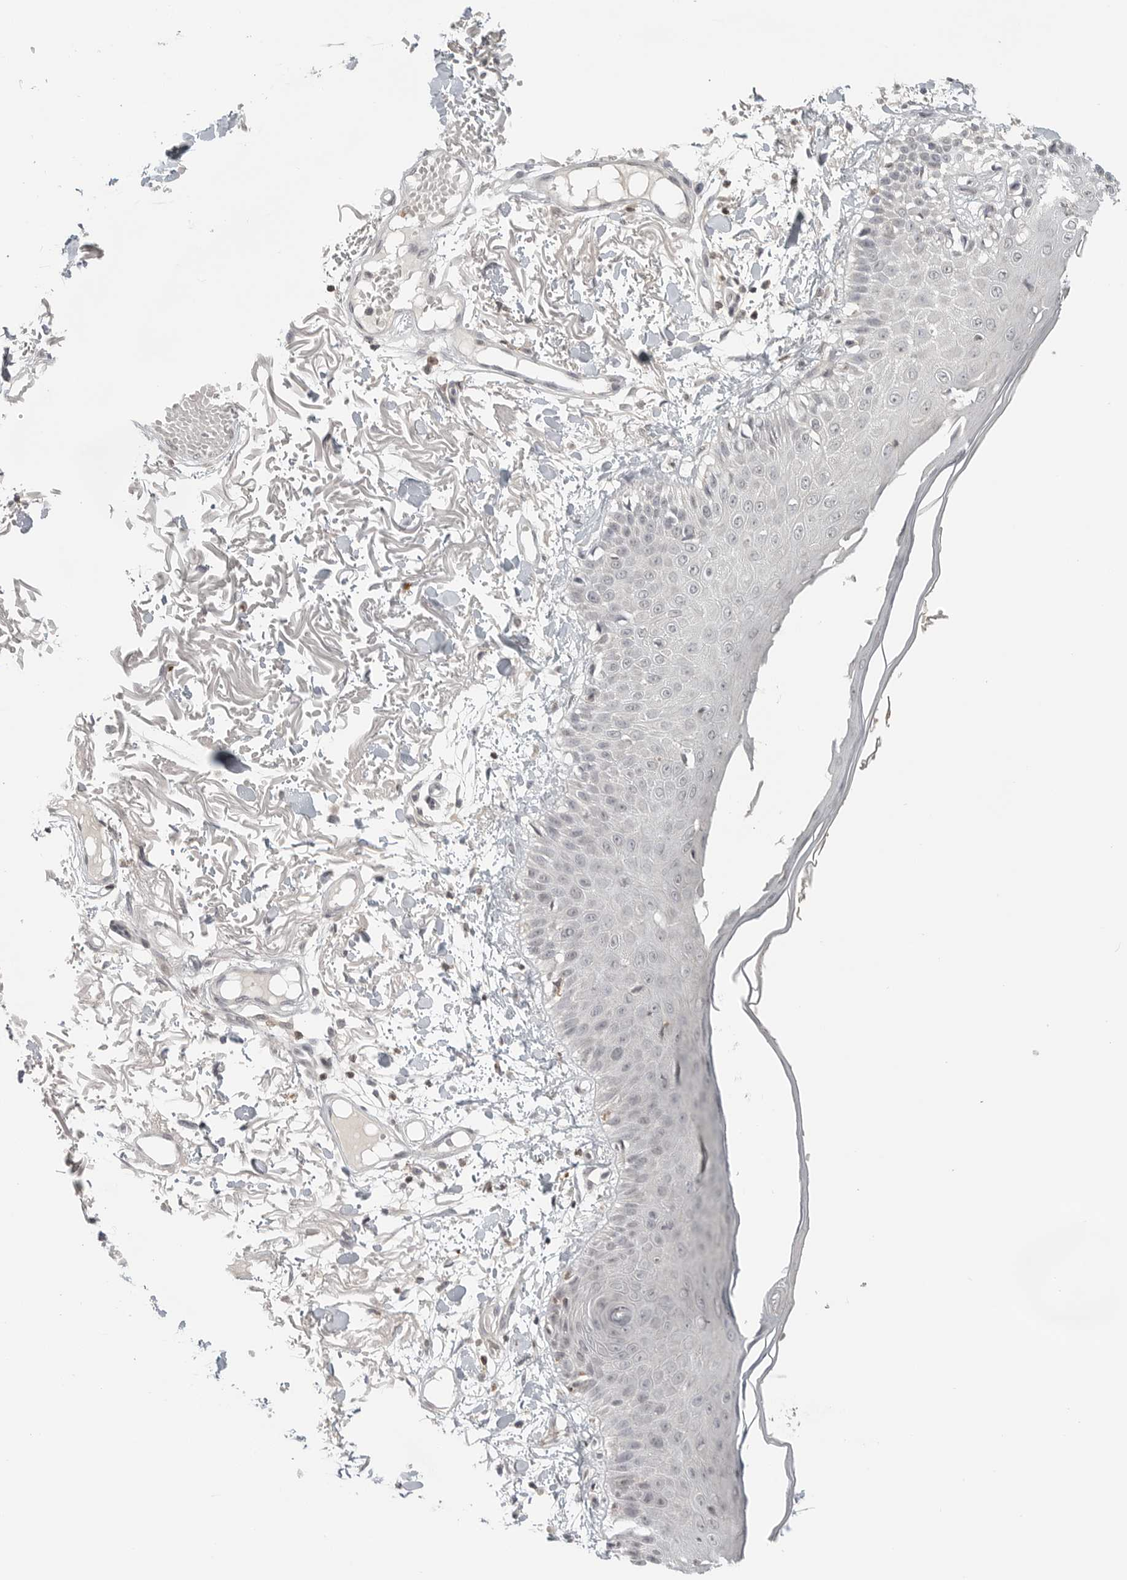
{"staining": {"intensity": "negative", "quantity": "none", "location": "none"}, "tissue": "skin", "cell_type": "Fibroblasts", "image_type": "normal", "snomed": [{"axis": "morphology", "description": "Normal tissue, NOS"}, {"axis": "morphology", "description": "Squamous cell carcinoma, NOS"}, {"axis": "topography", "description": "Skin"}, {"axis": "topography", "description": "Peripheral nerve tissue"}], "caption": "This is an immunohistochemistry histopathology image of benign human skin. There is no staining in fibroblasts.", "gene": "SH3KBP1", "patient": {"sex": "male", "age": 83}}